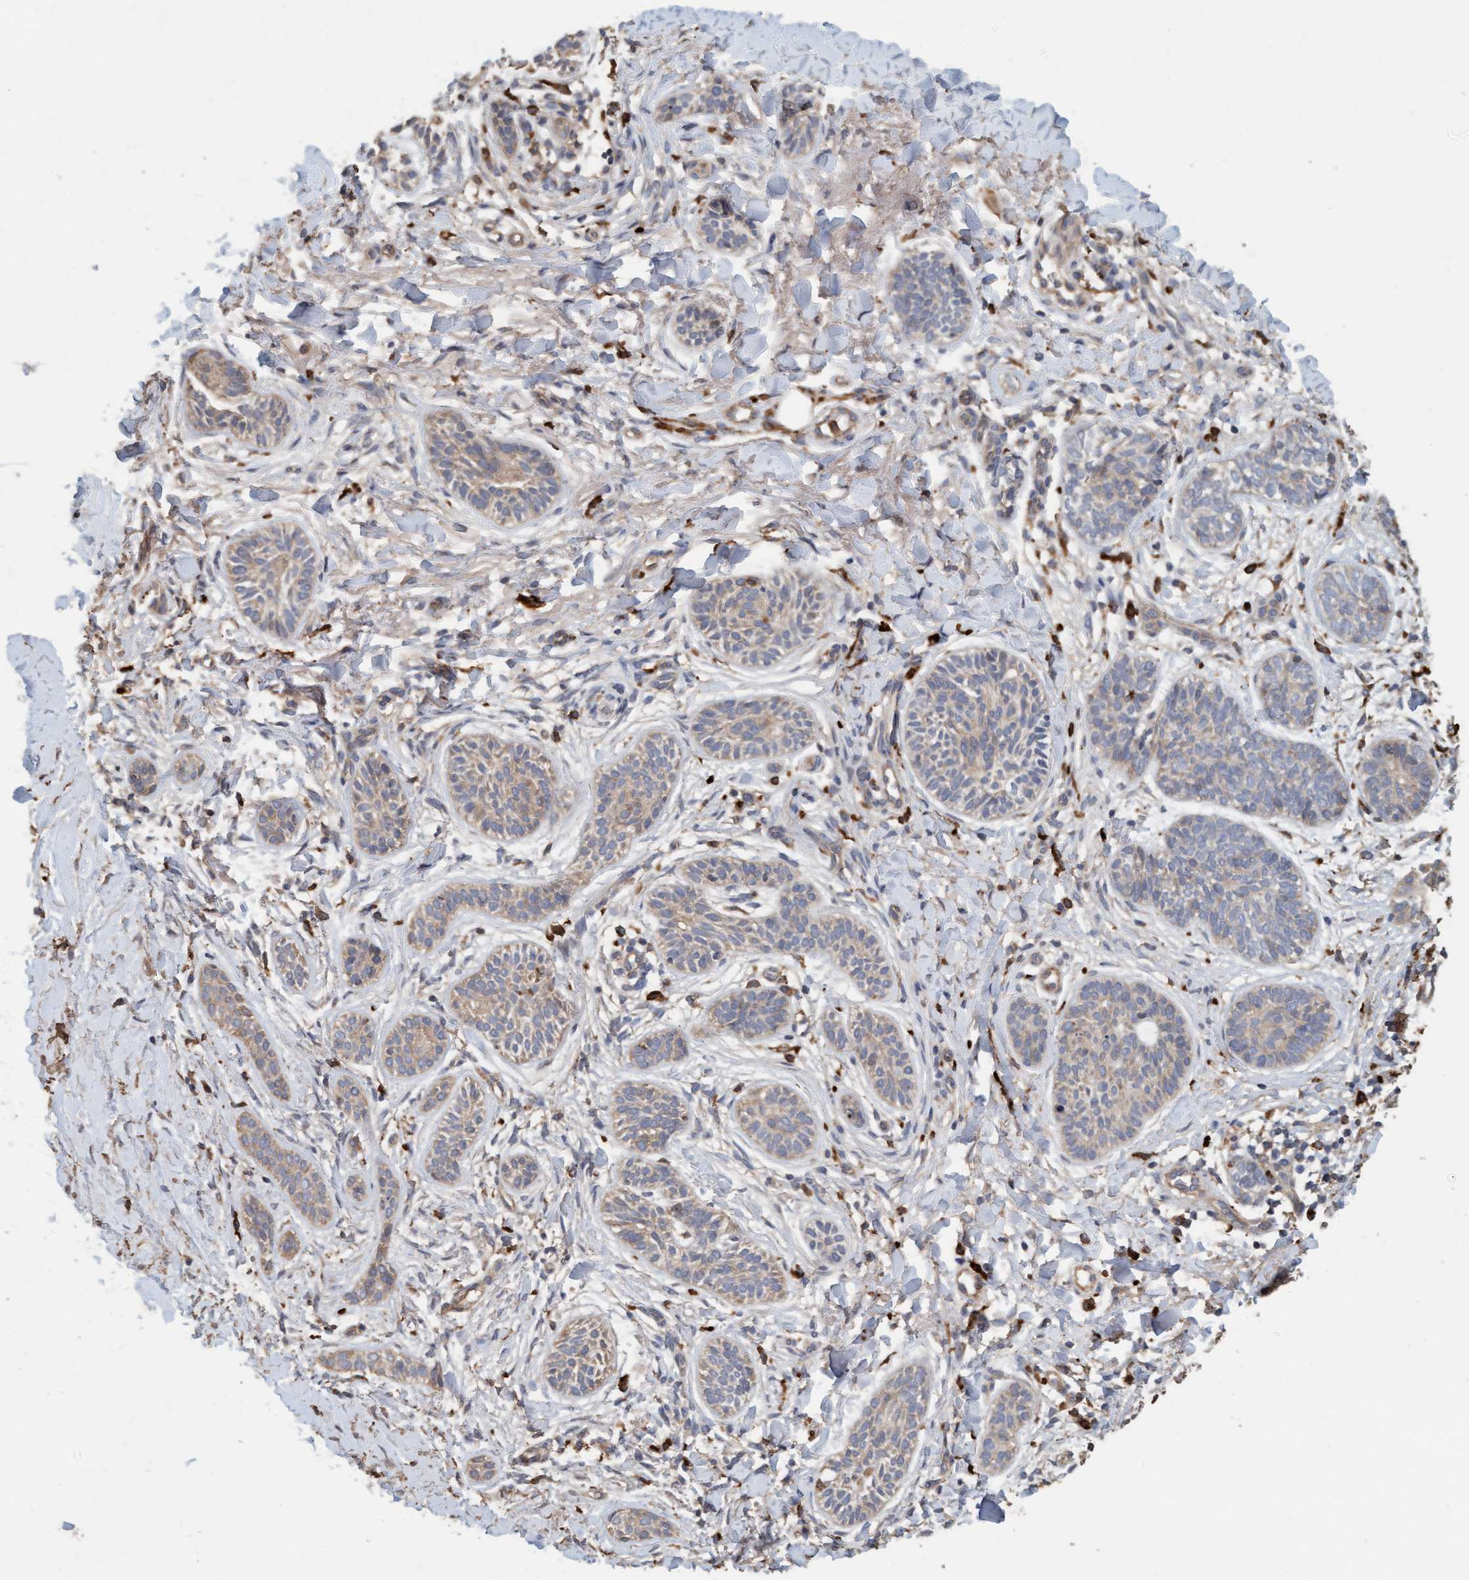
{"staining": {"intensity": "weak", "quantity": ">75%", "location": "cytoplasmic/membranous"}, "tissue": "skin cancer", "cell_type": "Tumor cells", "image_type": "cancer", "snomed": [{"axis": "morphology", "description": "Normal tissue, NOS"}, {"axis": "morphology", "description": "Basal cell carcinoma"}, {"axis": "topography", "description": "Skin"}], "caption": "Skin cancer (basal cell carcinoma) stained with immunohistochemistry (IHC) exhibits weak cytoplasmic/membranous positivity in about >75% of tumor cells.", "gene": "LONRF1", "patient": {"sex": "male", "age": 63}}